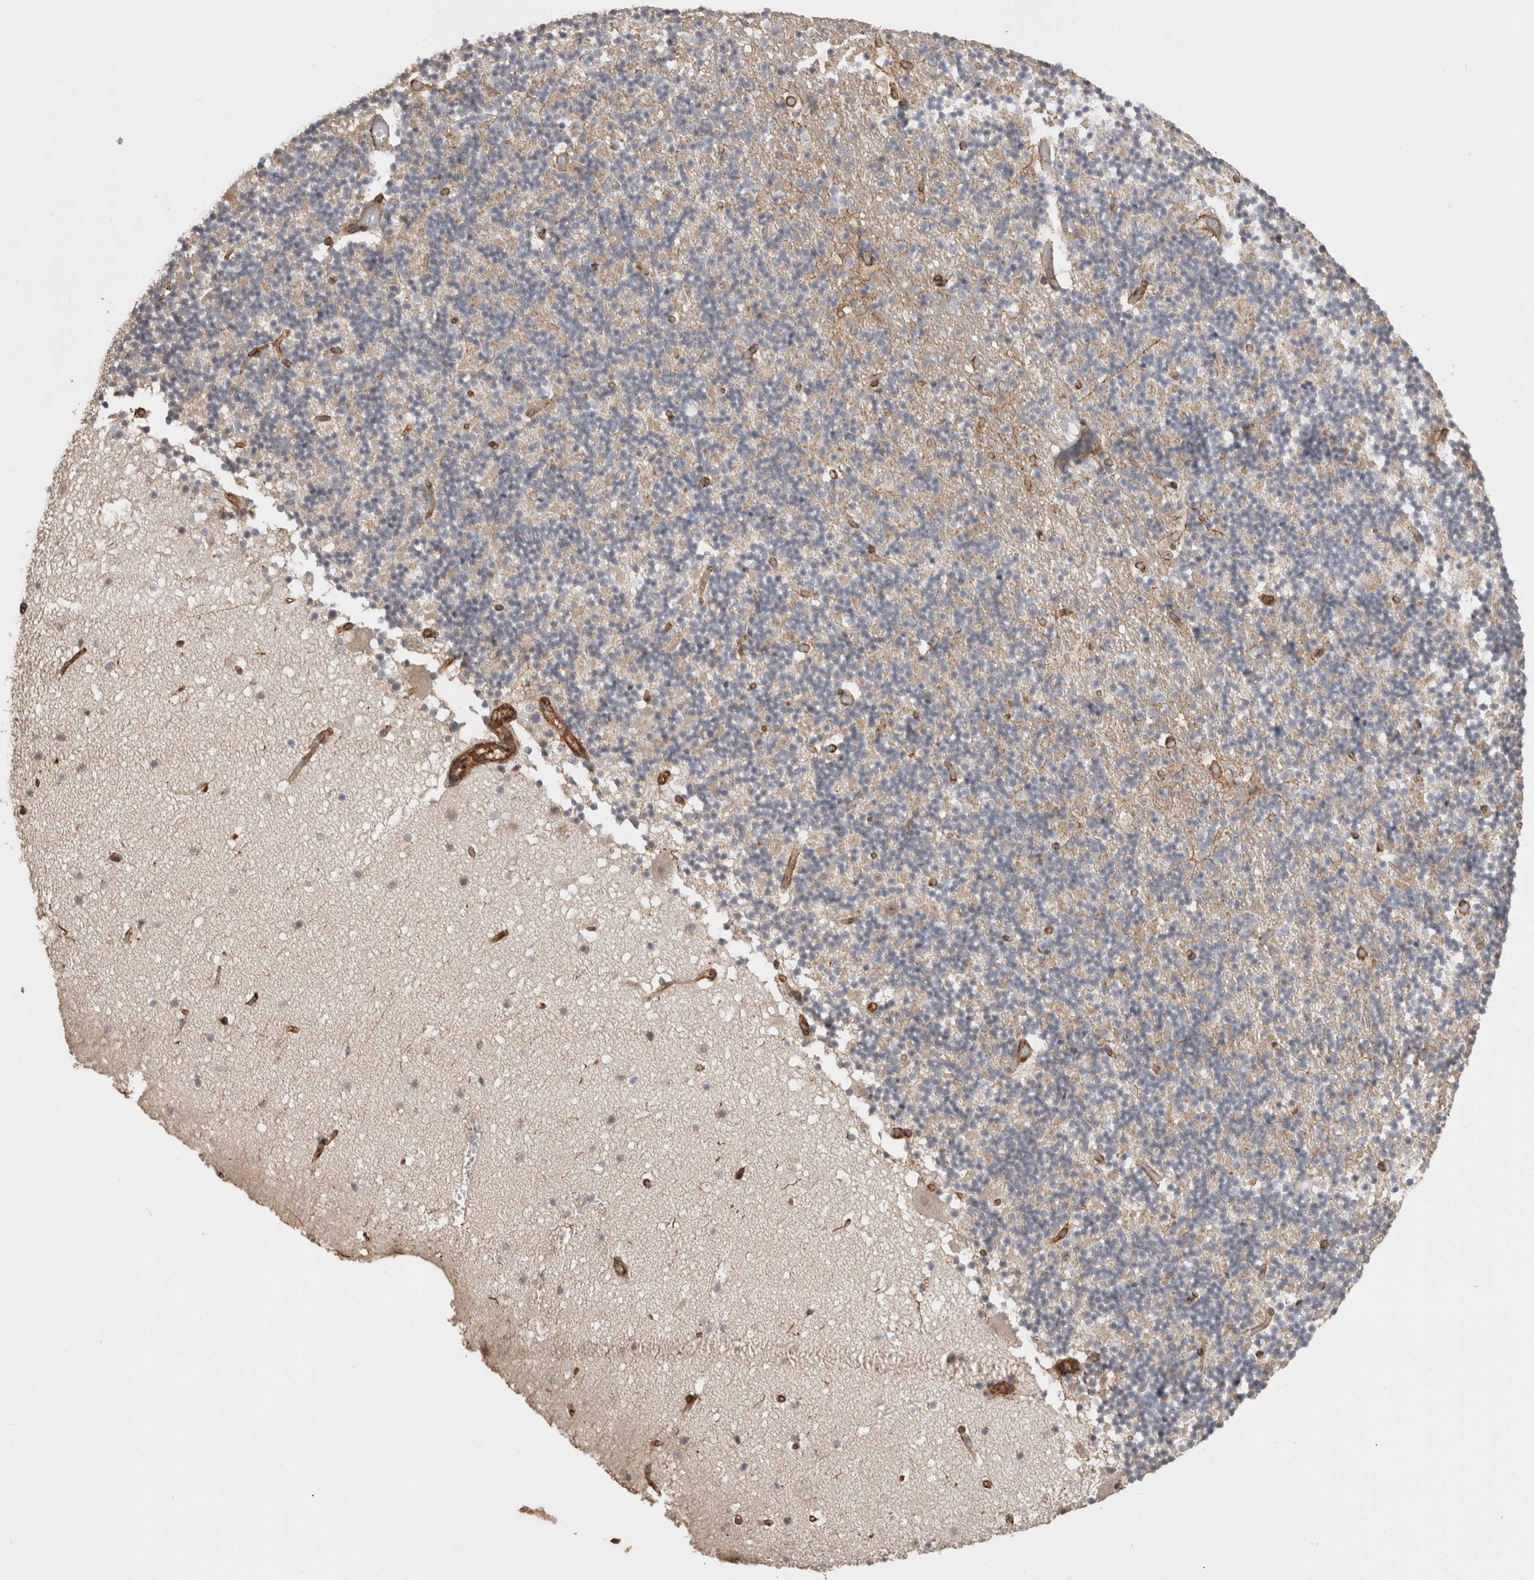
{"staining": {"intensity": "weak", "quantity": "<25%", "location": "cytoplasmic/membranous"}, "tissue": "cerebellum", "cell_type": "Cells in granular layer", "image_type": "normal", "snomed": [{"axis": "morphology", "description": "Normal tissue, NOS"}, {"axis": "topography", "description": "Cerebellum"}], "caption": "This is an immunohistochemistry (IHC) photomicrograph of benign cerebellum. There is no expression in cells in granular layer.", "gene": "CAAP1", "patient": {"sex": "male", "age": 57}}